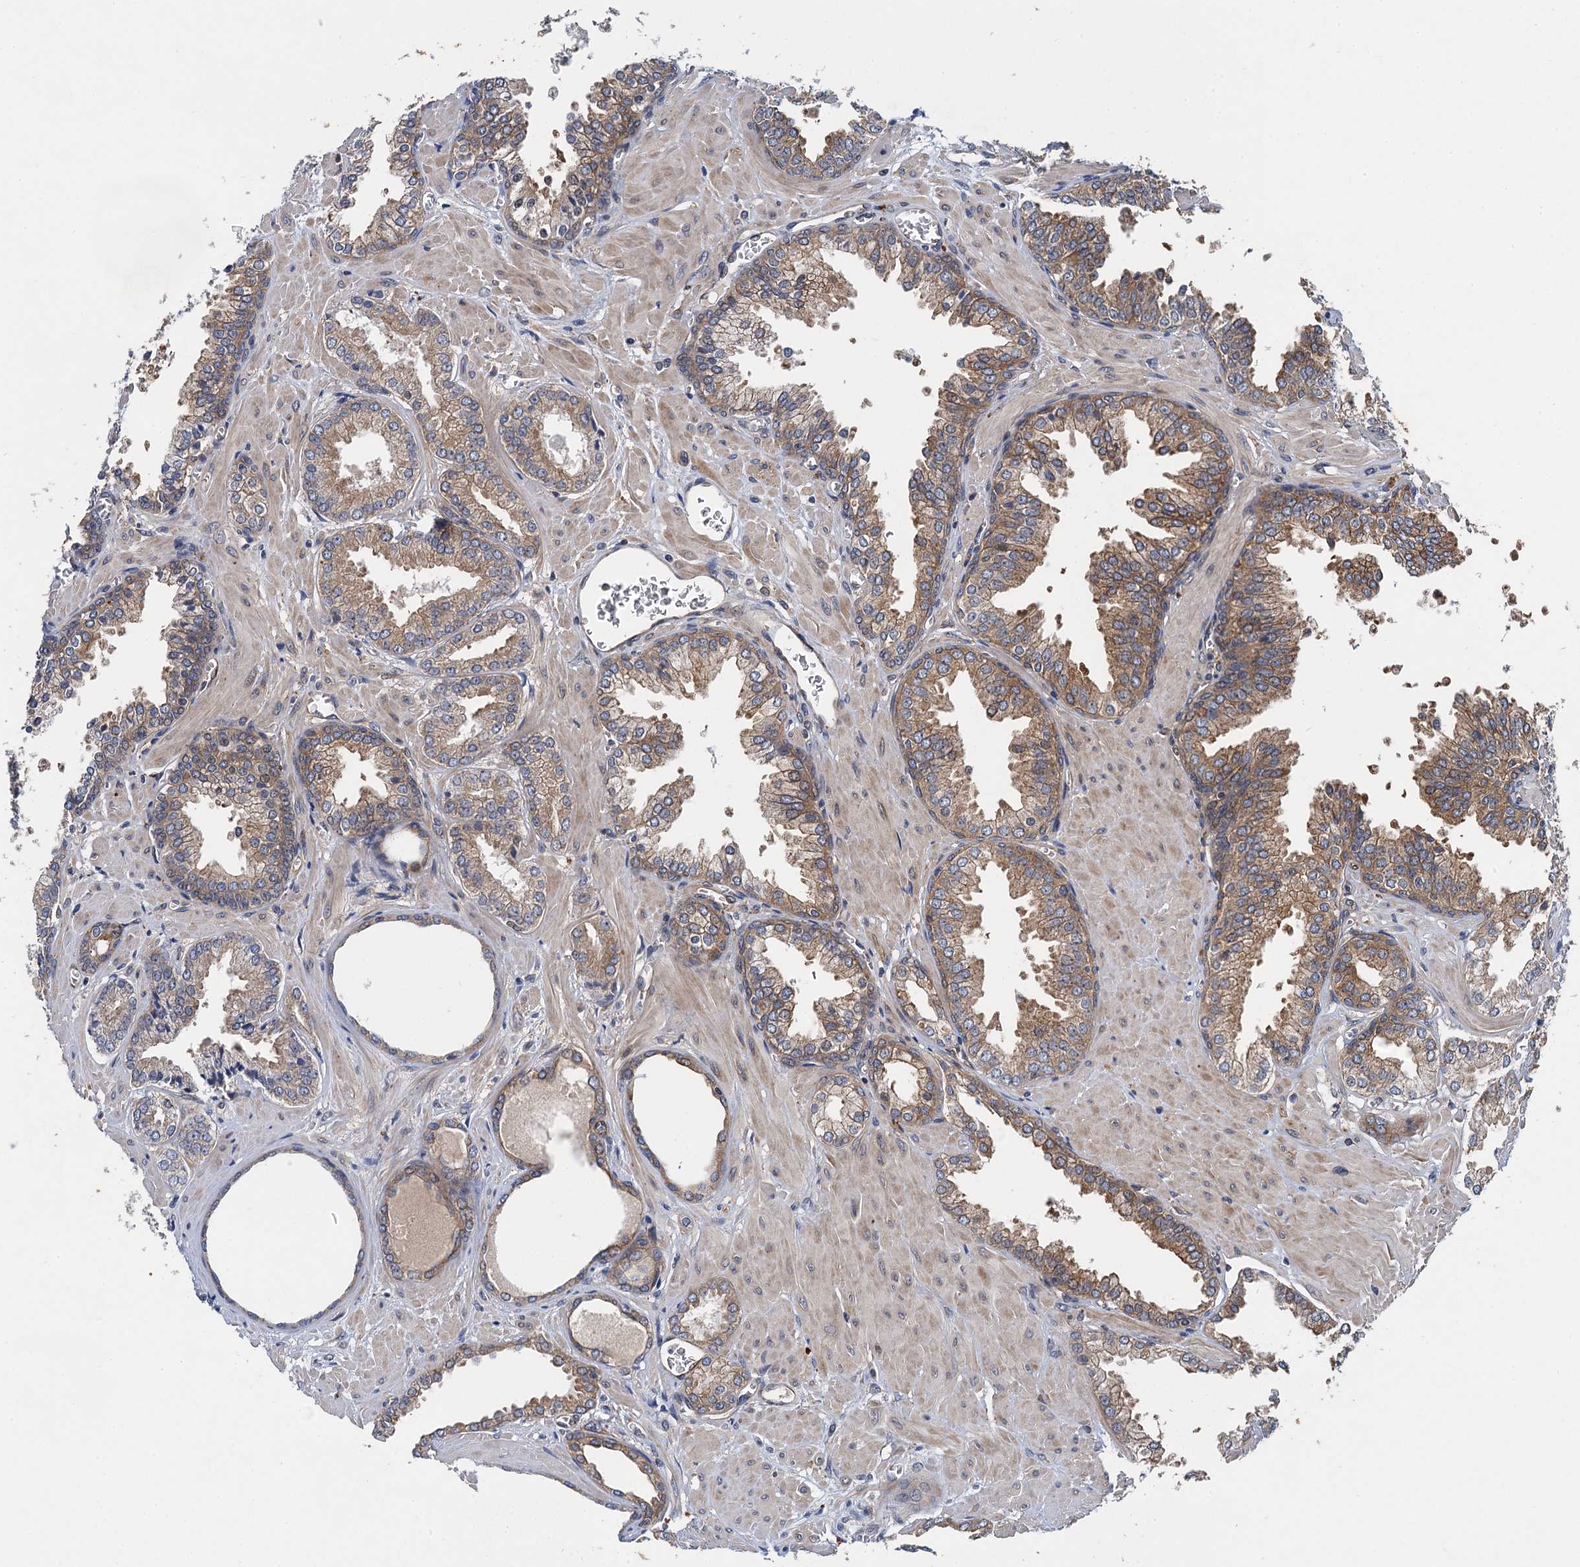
{"staining": {"intensity": "moderate", "quantity": "<25%", "location": "cytoplasmic/membranous"}, "tissue": "prostate cancer", "cell_type": "Tumor cells", "image_type": "cancer", "snomed": [{"axis": "morphology", "description": "Adenocarcinoma, Low grade"}, {"axis": "topography", "description": "Prostate"}], "caption": "High-power microscopy captured an immunohistochemistry (IHC) image of prostate cancer, revealing moderate cytoplasmic/membranous positivity in about <25% of tumor cells. The staining was performed using DAB to visualize the protein expression in brown, while the nuclei were stained in blue with hematoxylin (Magnification: 20x).", "gene": "PJA2", "patient": {"sex": "male", "age": 67}}